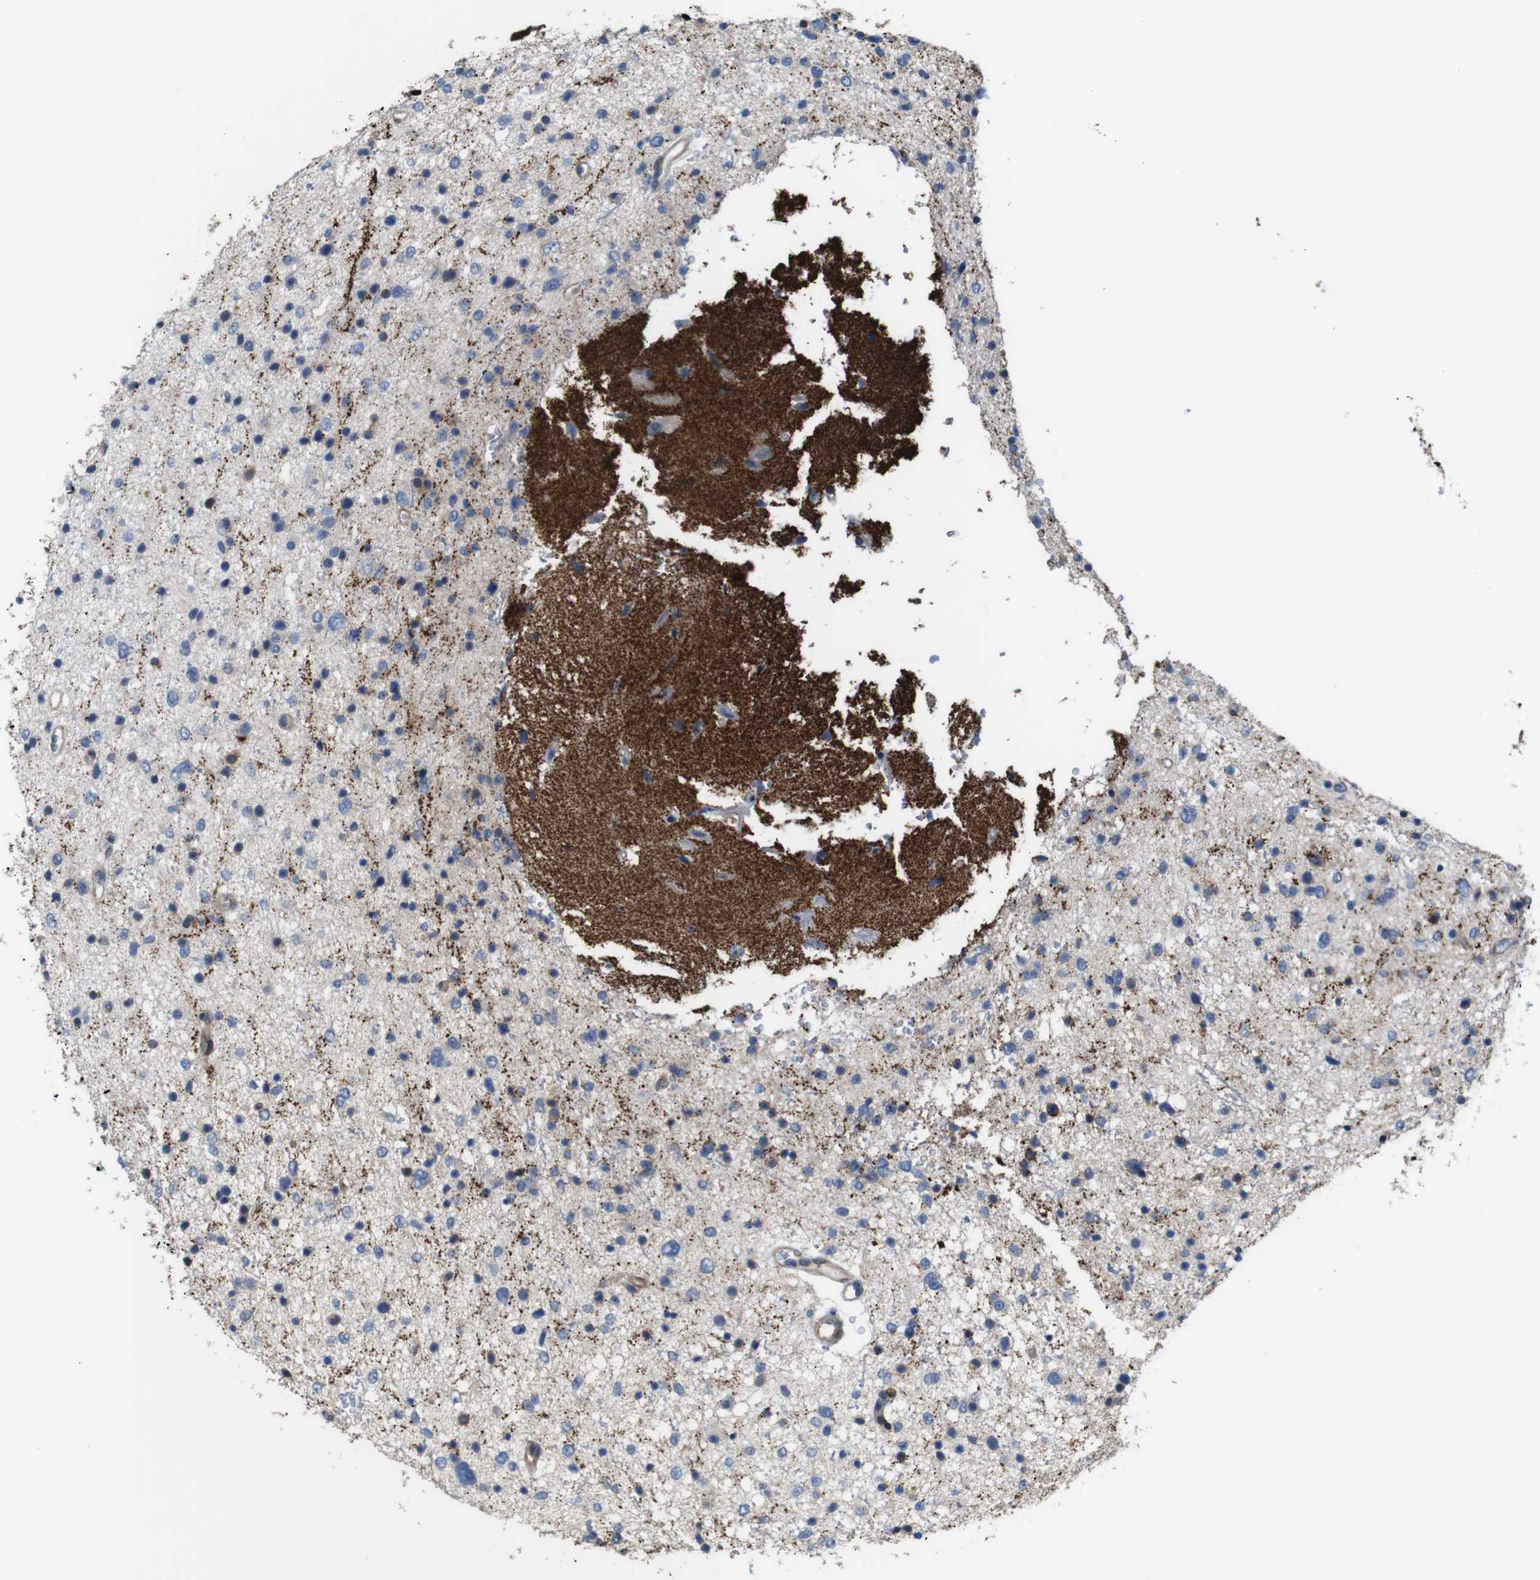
{"staining": {"intensity": "moderate", "quantity": "<25%", "location": "cytoplasmic/membranous"}, "tissue": "glioma", "cell_type": "Tumor cells", "image_type": "cancer", "snomed": [{"axis": "morphology", "description": "Glioma, malignant, Low grade"}, {"axis": "topography", "description": "Brain"}], "caption": "Tumor cells show moderate cytoplasmic/membranous expression in about <25% of cells in glioma.", "gene": "PCOLCE2", "patient": {"sex": "female", "age": 37}}